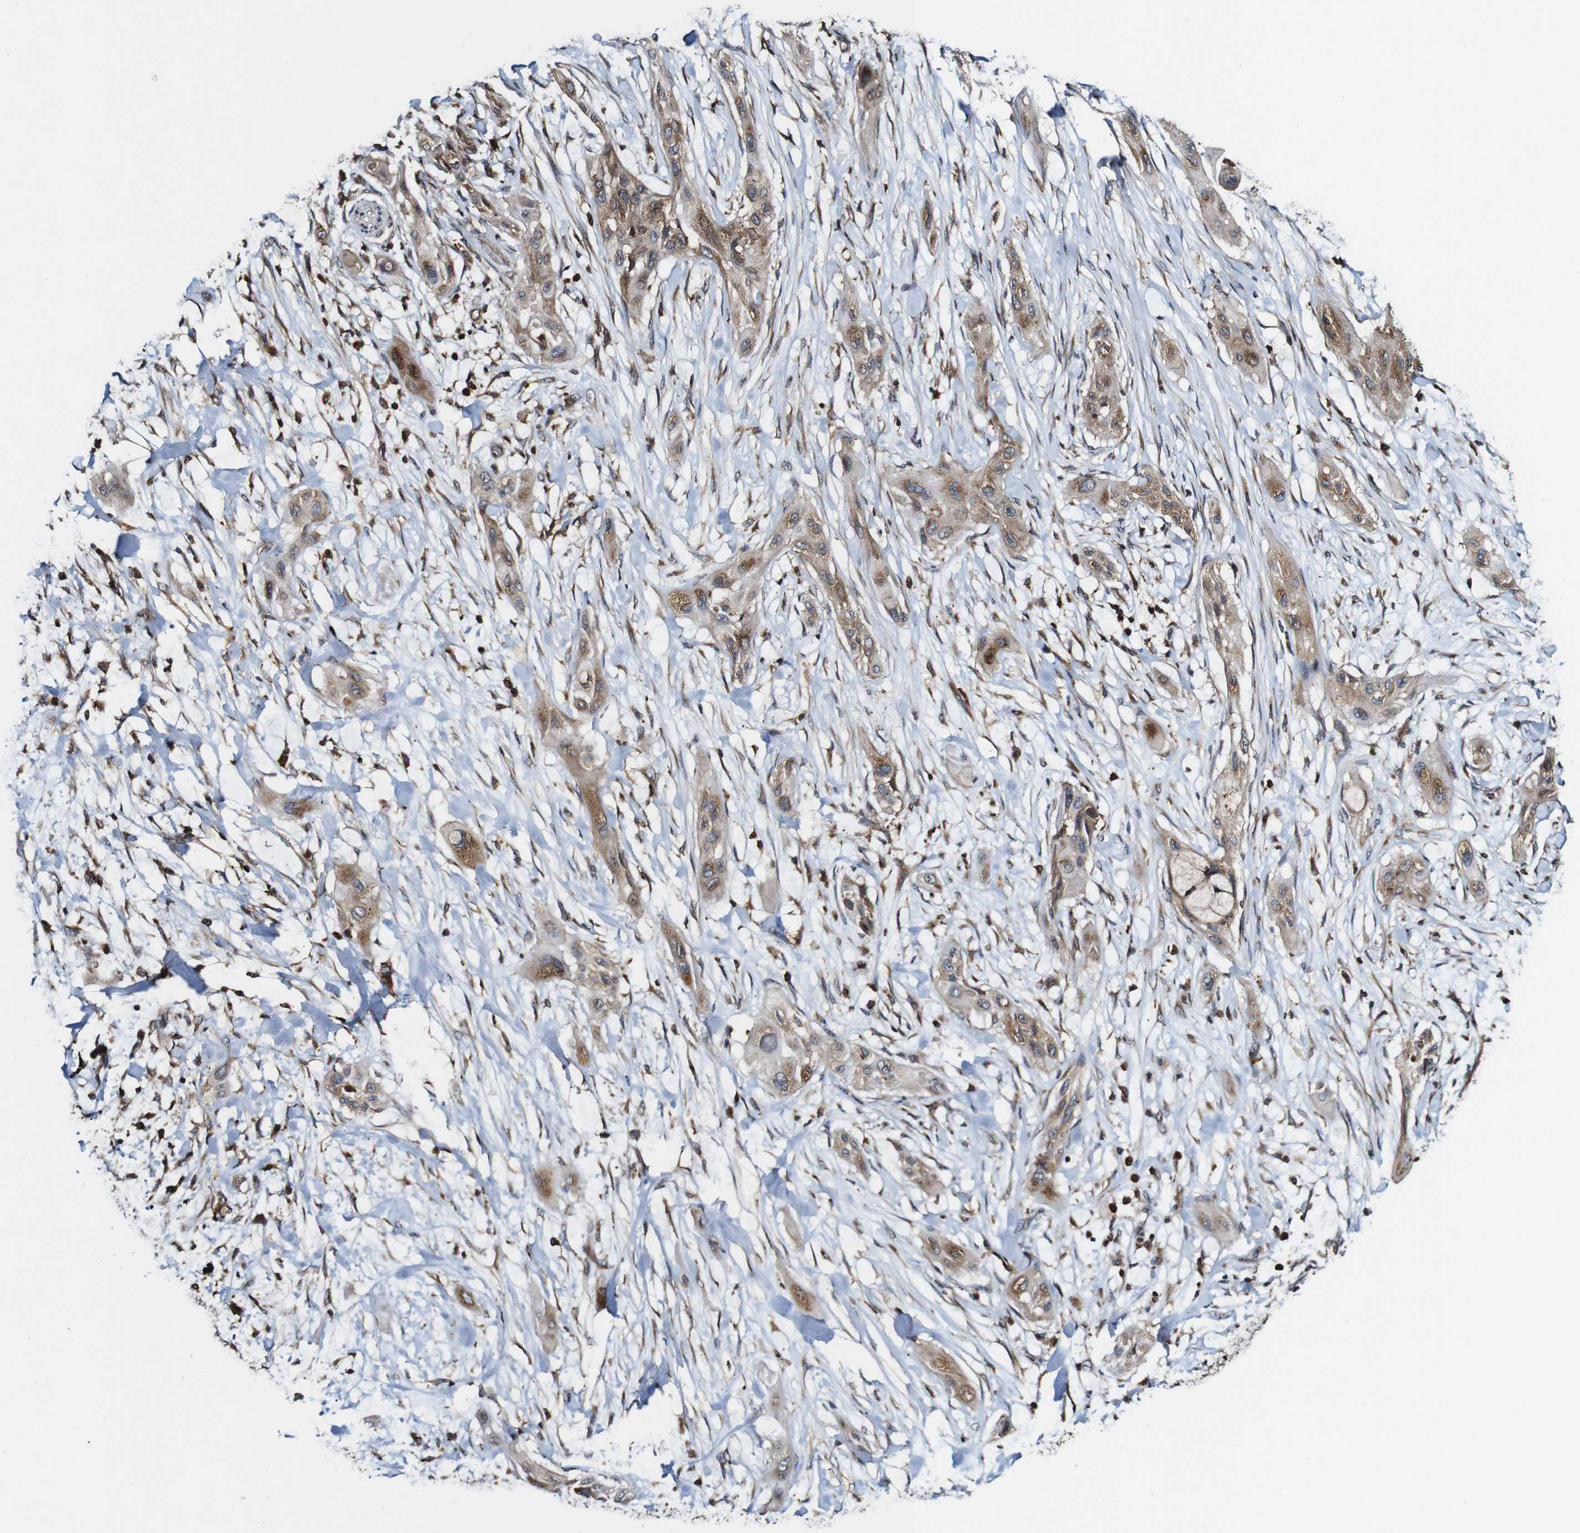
{"staining": {"intensity": "moderate", "quantity": ">75%", "location": "cytoplasmic/membranous"}, "tissue": "lung cancer", "cell_type": "Tumor cells", "image_type": "cancer", "snomed": [{"axis": "morphology", "description": "Squamous cell carcinoma, NOS"}, {"axis": "topography", "description": "Lung"}], "caption": "Protein staining of lung cancer tissue shows moderate cytoplasmic/membranous staining in about >75% of tumor cells.", "gene": "TNIK", "patient": {"sex": "female", "age": 47}}